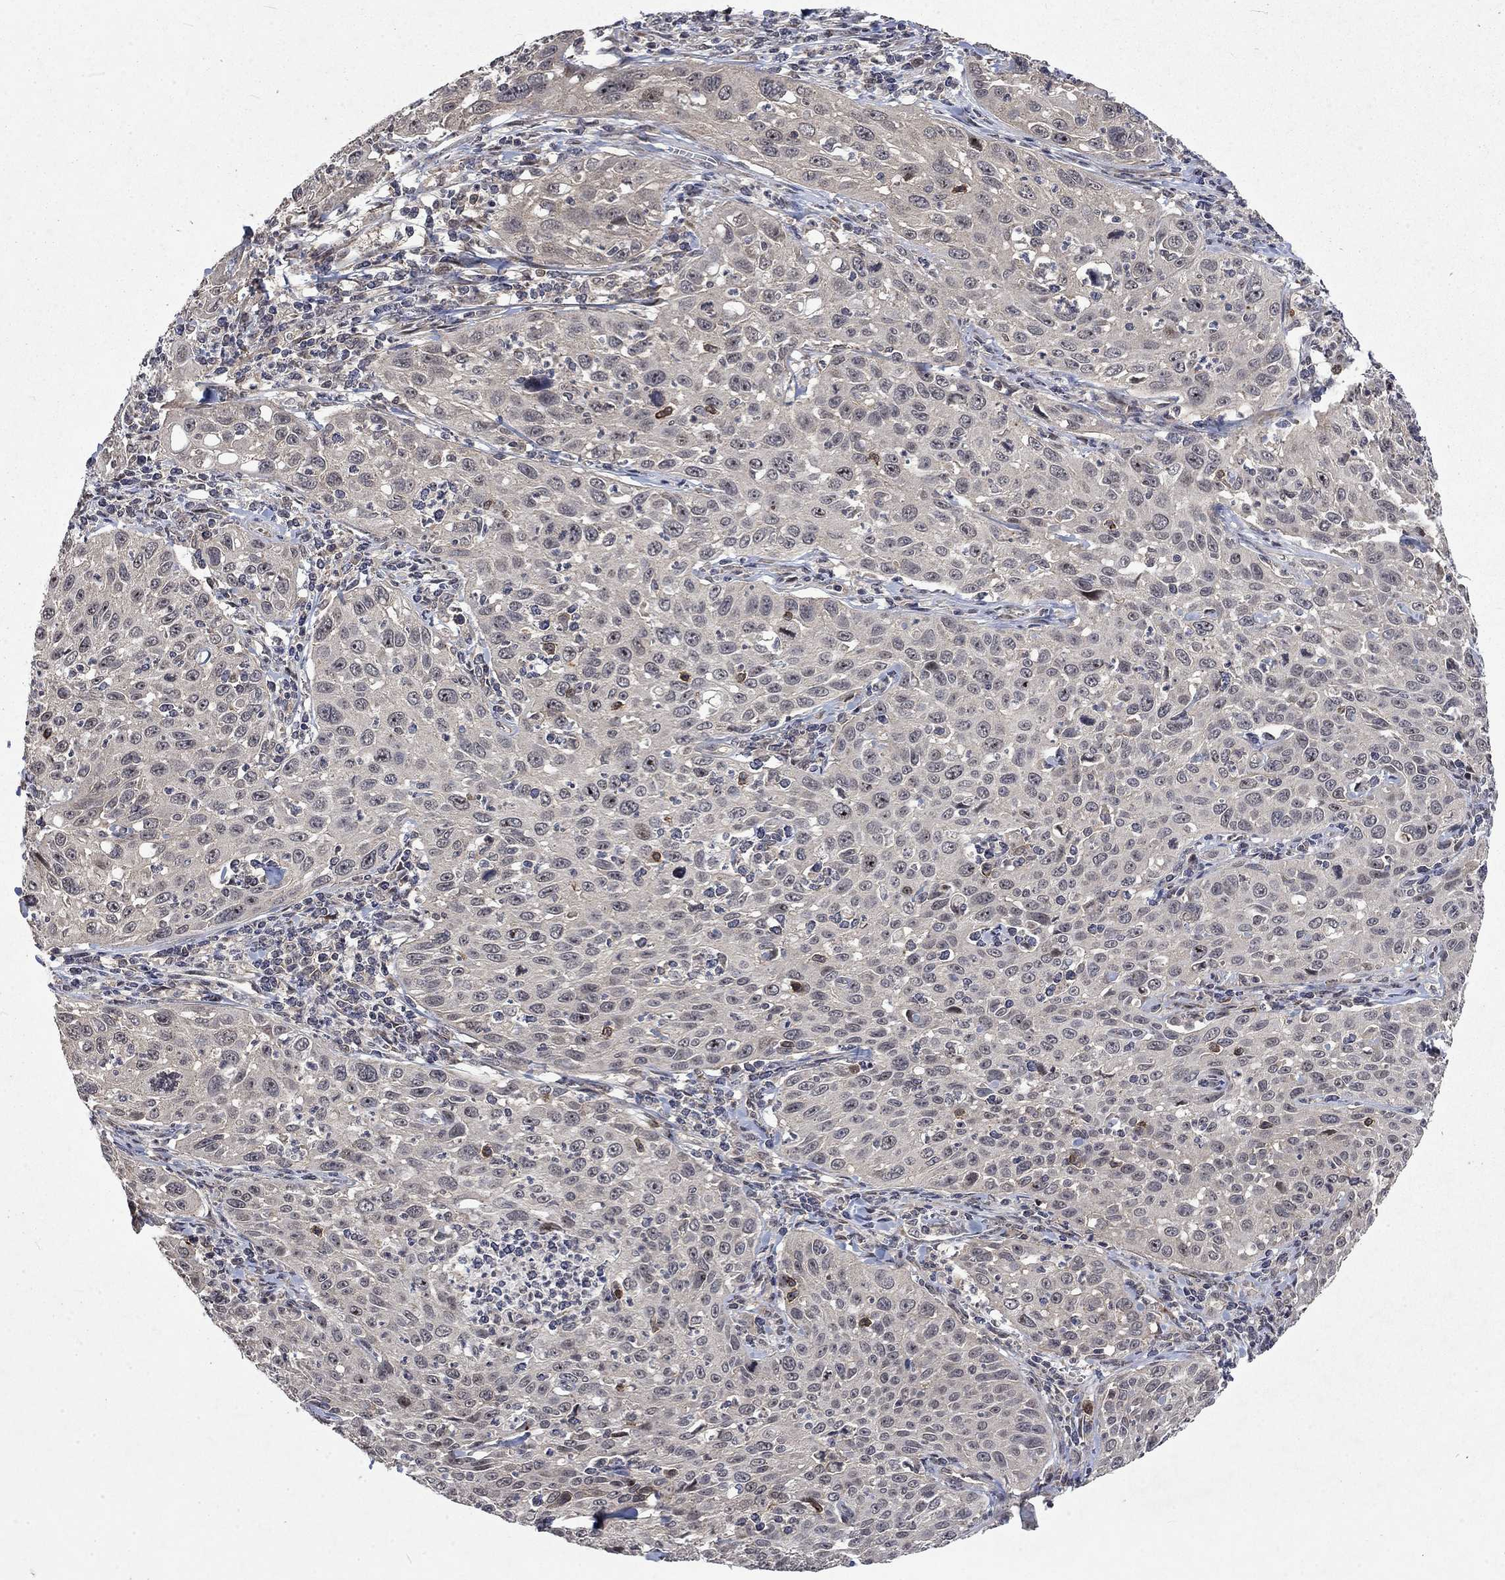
{"staining": {"intensity": "negative", "quantity": "none", "location": "none"}, "tissue": "cervical cancer", "cell_type": "Tumor cells", "image_type": "cancer", "snomed": [{"axis": "morphology", "description": "Squamous cell carcinoma, NOS"}, {"axis": "topography", "description": "Cervix"}], "caption": "High magnification brightfield microscopy of squamous cell carcinoma (cervical) stained with DAB (brown) and counterstained with hematoxylin (blue): tumor cells show no significant staining.", "gene": "PPP1R9A", "patient": {"sex": "female", "age": 26}}